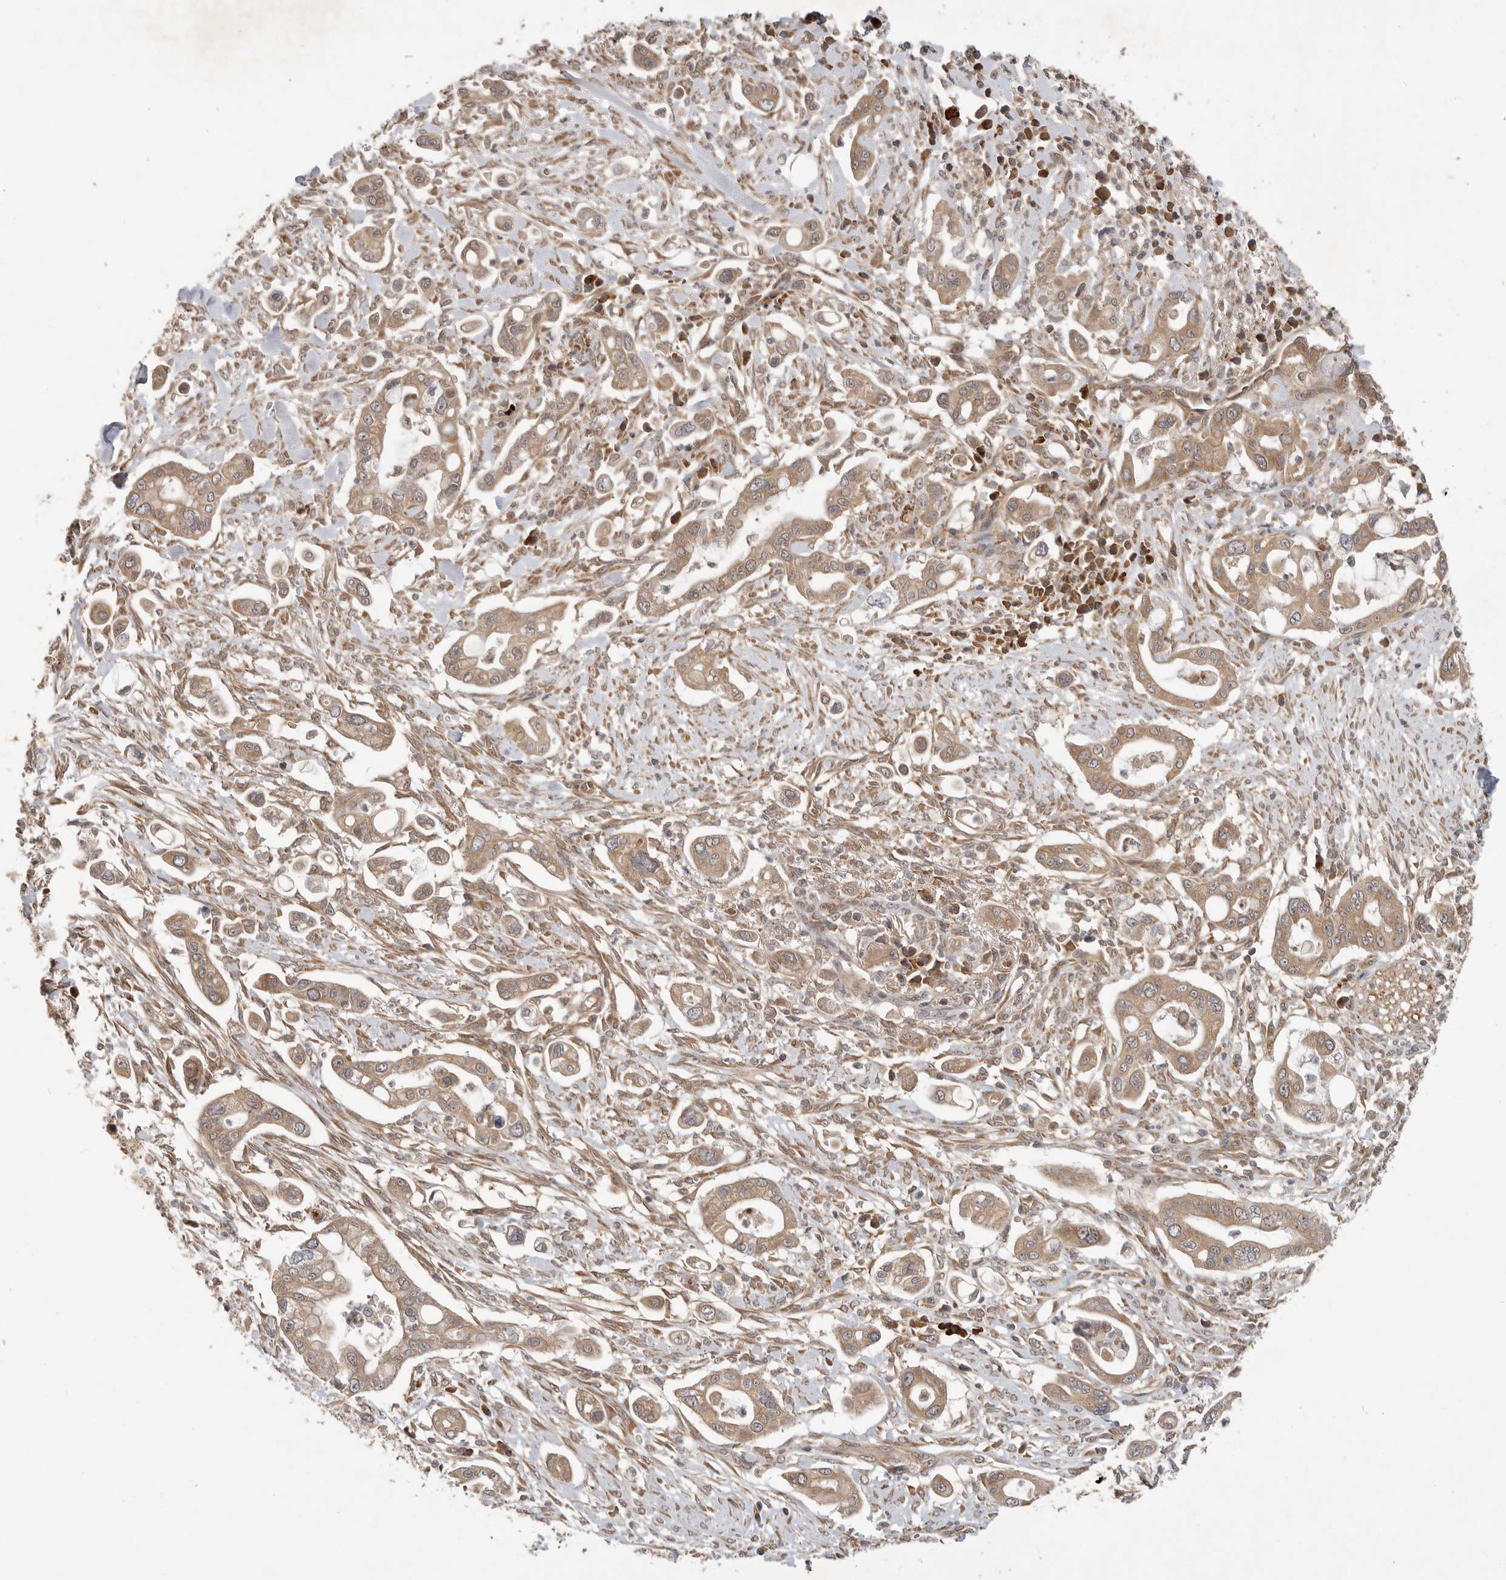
{"staining": {"intensity": "moderate", "quantity": ">75%", "location": "cytoplasmic/membranous"}, "tissue": "pancreatic cancer", "cell_type": "Tumor cells", "image_type": "cancer", "snomed": [{"axis": "morphology", "description": "Adenocarcinoma, NOS"}, {"axis": "topography", "description": "Pancreas"}], "caption": "The immunohistochemical stain shows moderate cytoplasmic/membranous positivity in tumor cells of adenocarcinoma (pancreatic) tissue. (Stains: DAB in brown, nuclei in blue, Microscopy: brightfield microscopy at high magnification).", "gene": "OSBPL9", "patient": {"sex": "male", "age": 68}}